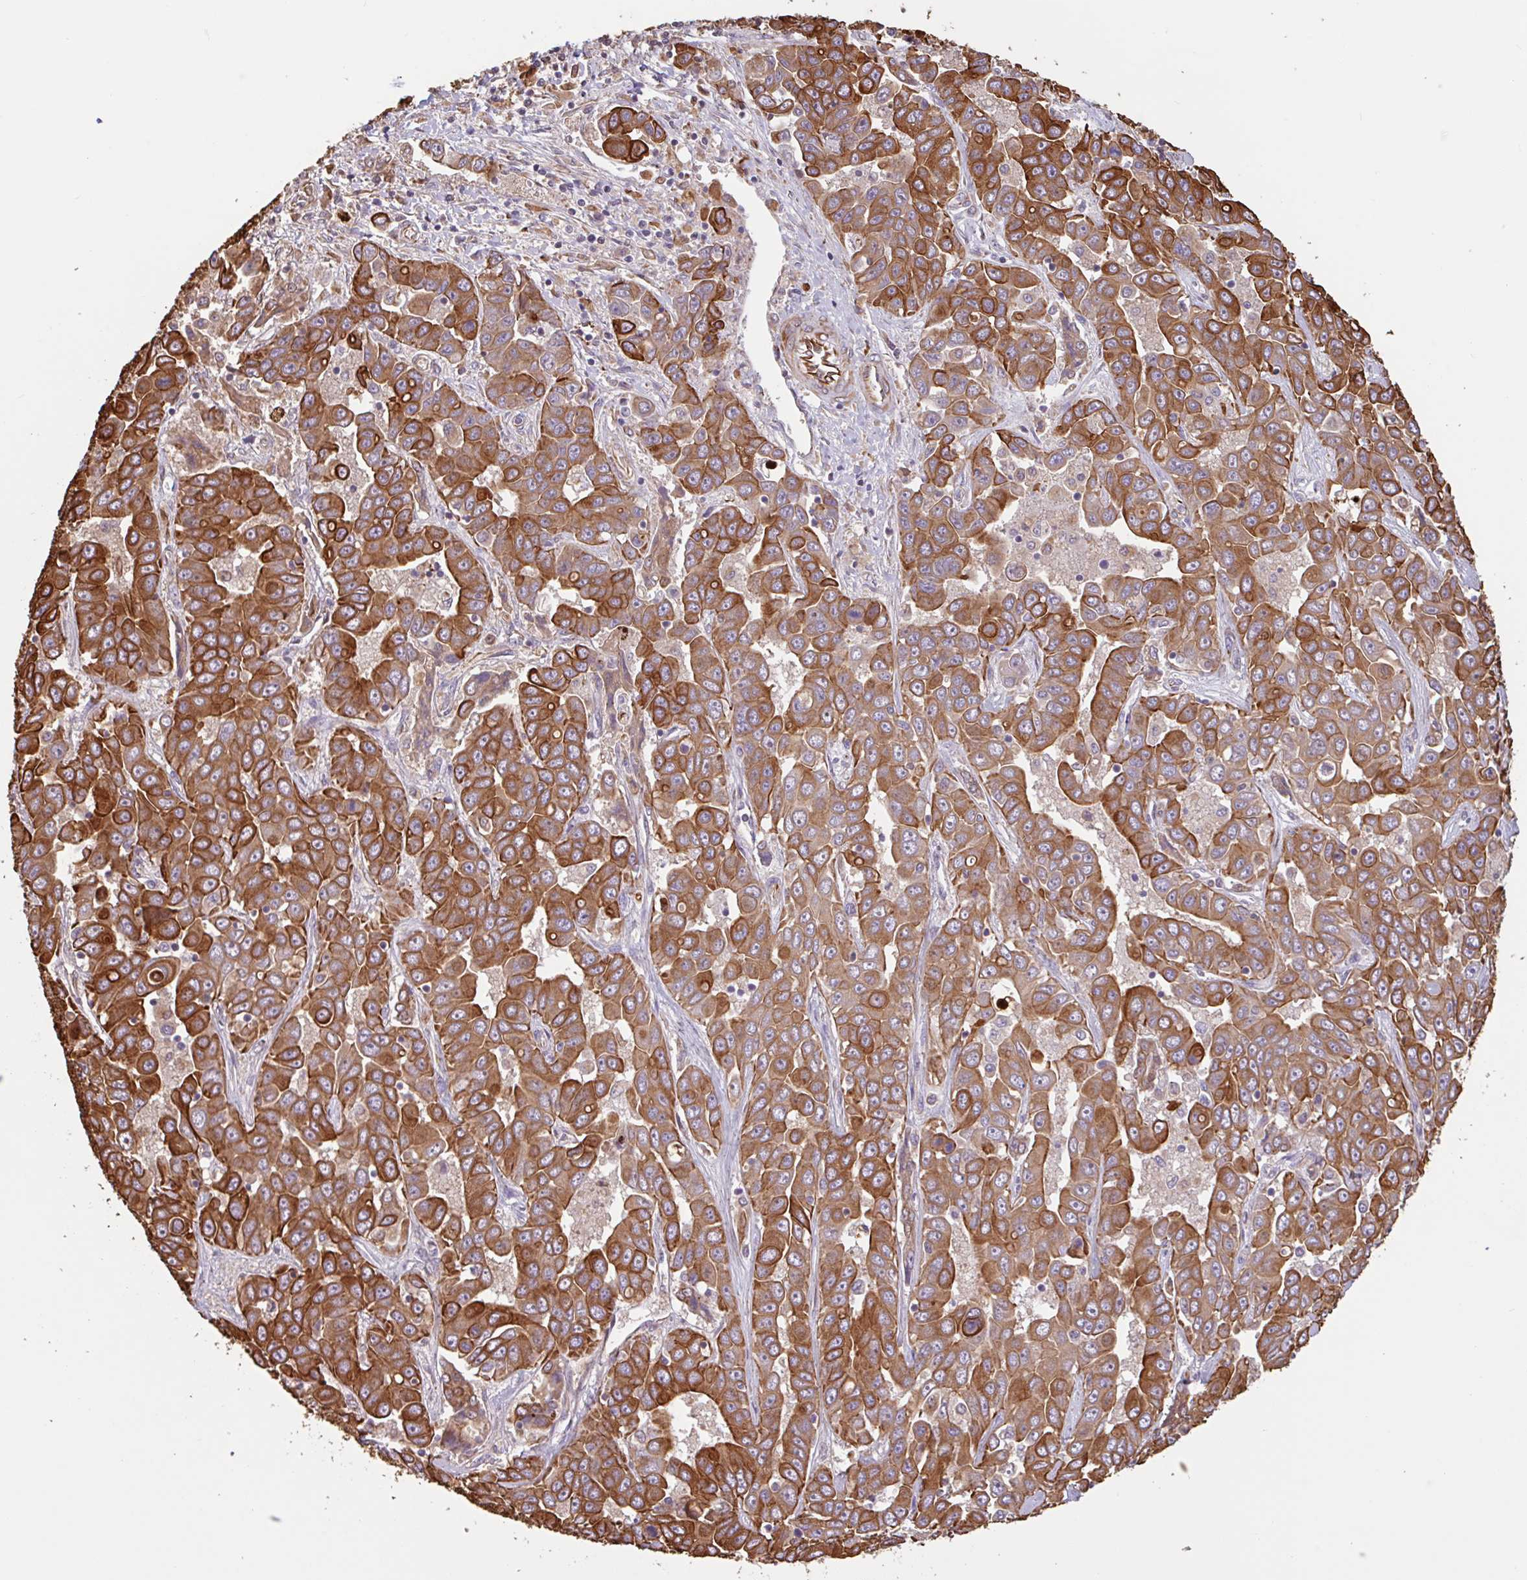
{"staining": {"intensity": "strong", "quantity": ">75%", "location": "cytoplasmic/membranous"}, "tissue": "liver cancer", "cell_type": "Tumor cells", "image_type": "cancer", "snomed": [{"axis": "morphology", "description": "Cholangiocarcinoma"}, {"axis": "topography", "description": "Liver"}], "caption": "The micrograph reveals a brown stain indicating the presence of a protein in the cytoplasmic/membranous of tumor cells in liver cancer (cholangiocarcinoma).", "gene": "ZNF790", "patient": {"sex": "female", "age": 52}}